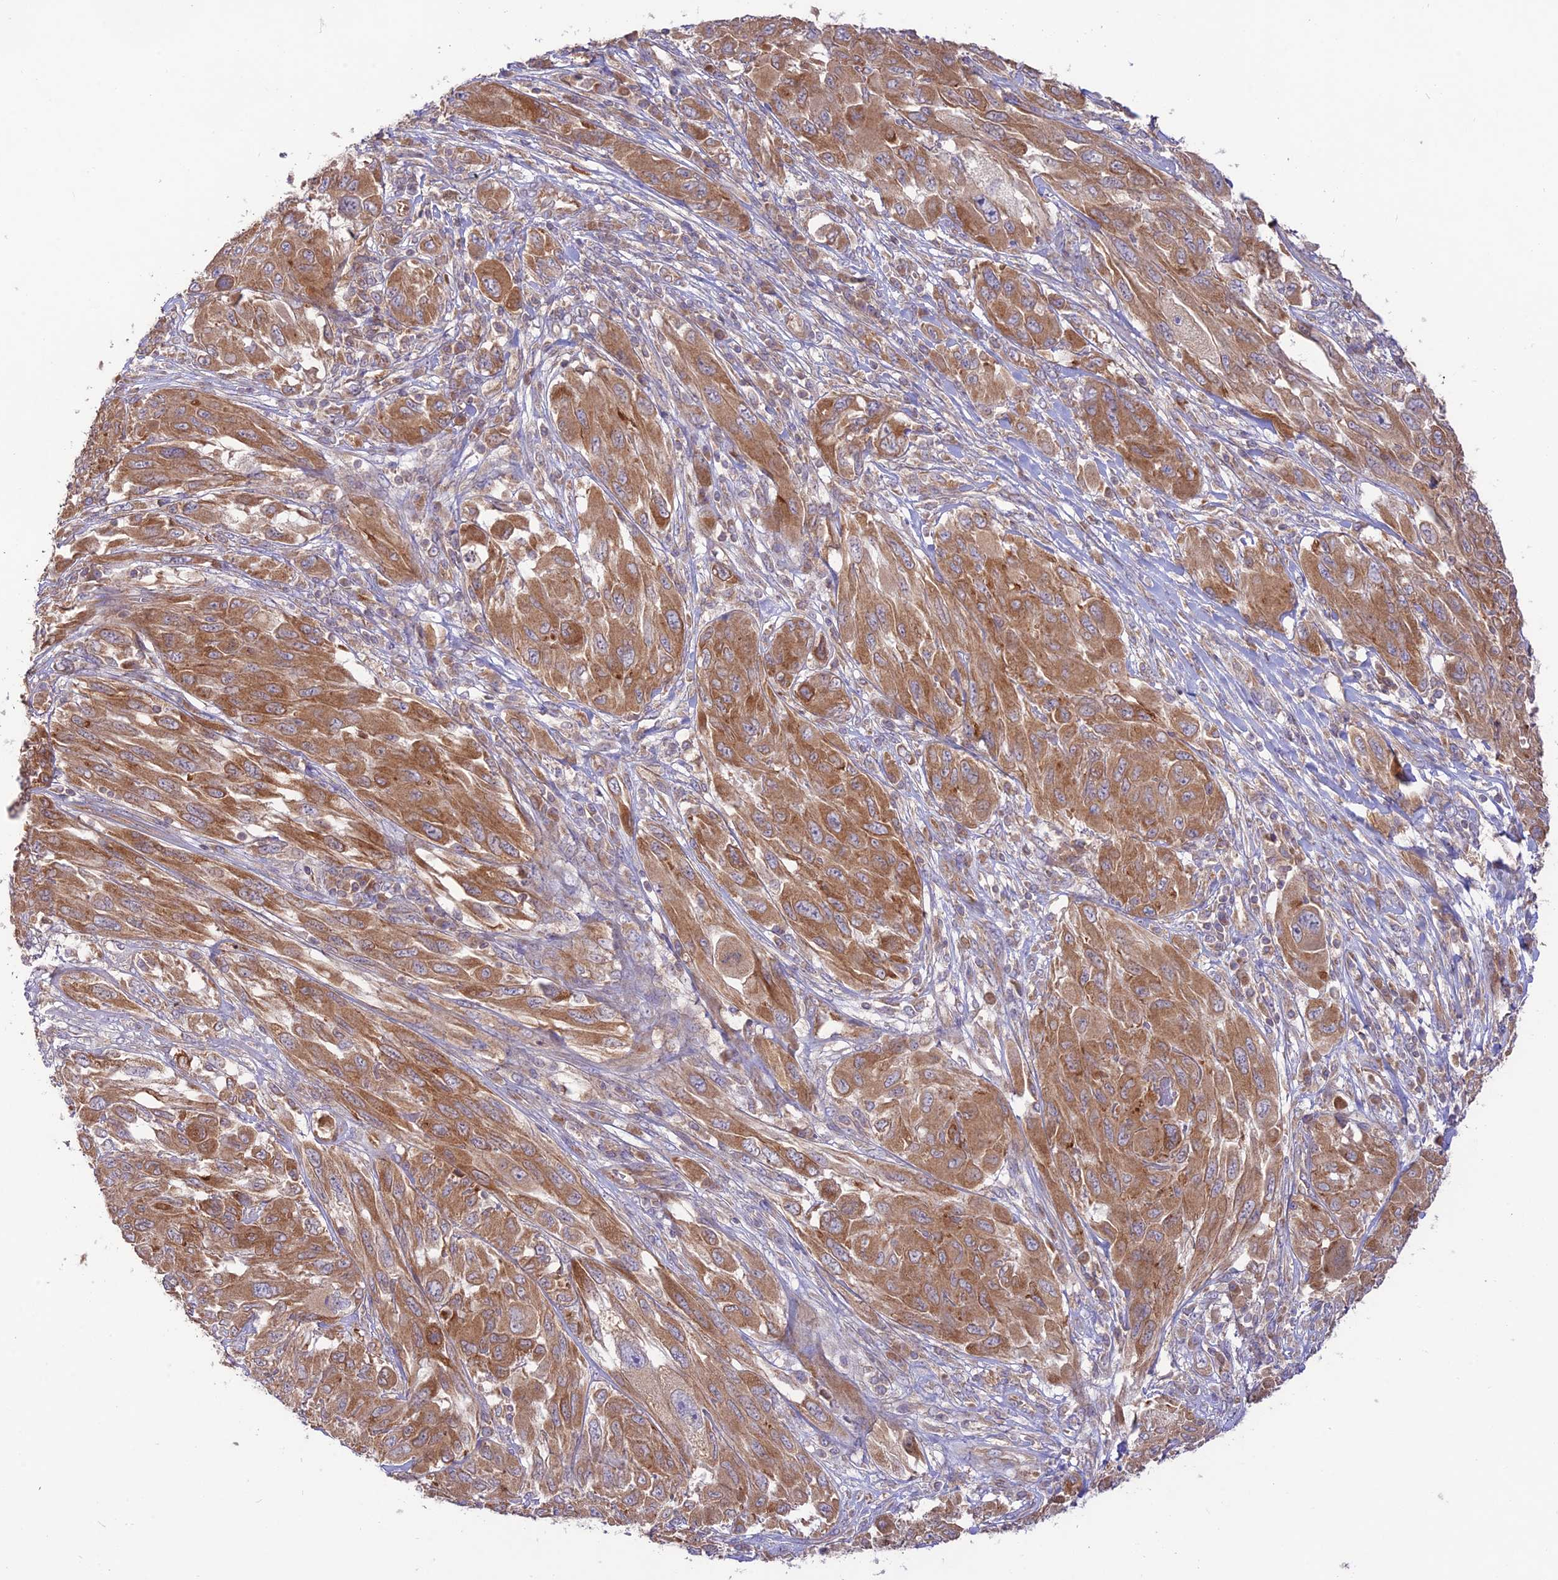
{"staining": {"intensity": "moderate", "quantity": ">75%", "location": "cytoplasmic/membranous"}, "tissue": "melanoma", "cell_type": "Tumor cells", "image_type": "cancer", "snomed": [{"axis": "morphology", "description": "Malignant melanoma, NOS"}, {"axis": "topography", "description": "Skin"}], "caption": "There is medium levels of moderate cytoplasmic/membranous expression in tumor cells of melanoma, as demonstrated by immunohistochemical staining (brown color).", "gene": "TMEM259", "patient": {"sex": "female", "age": 91}}